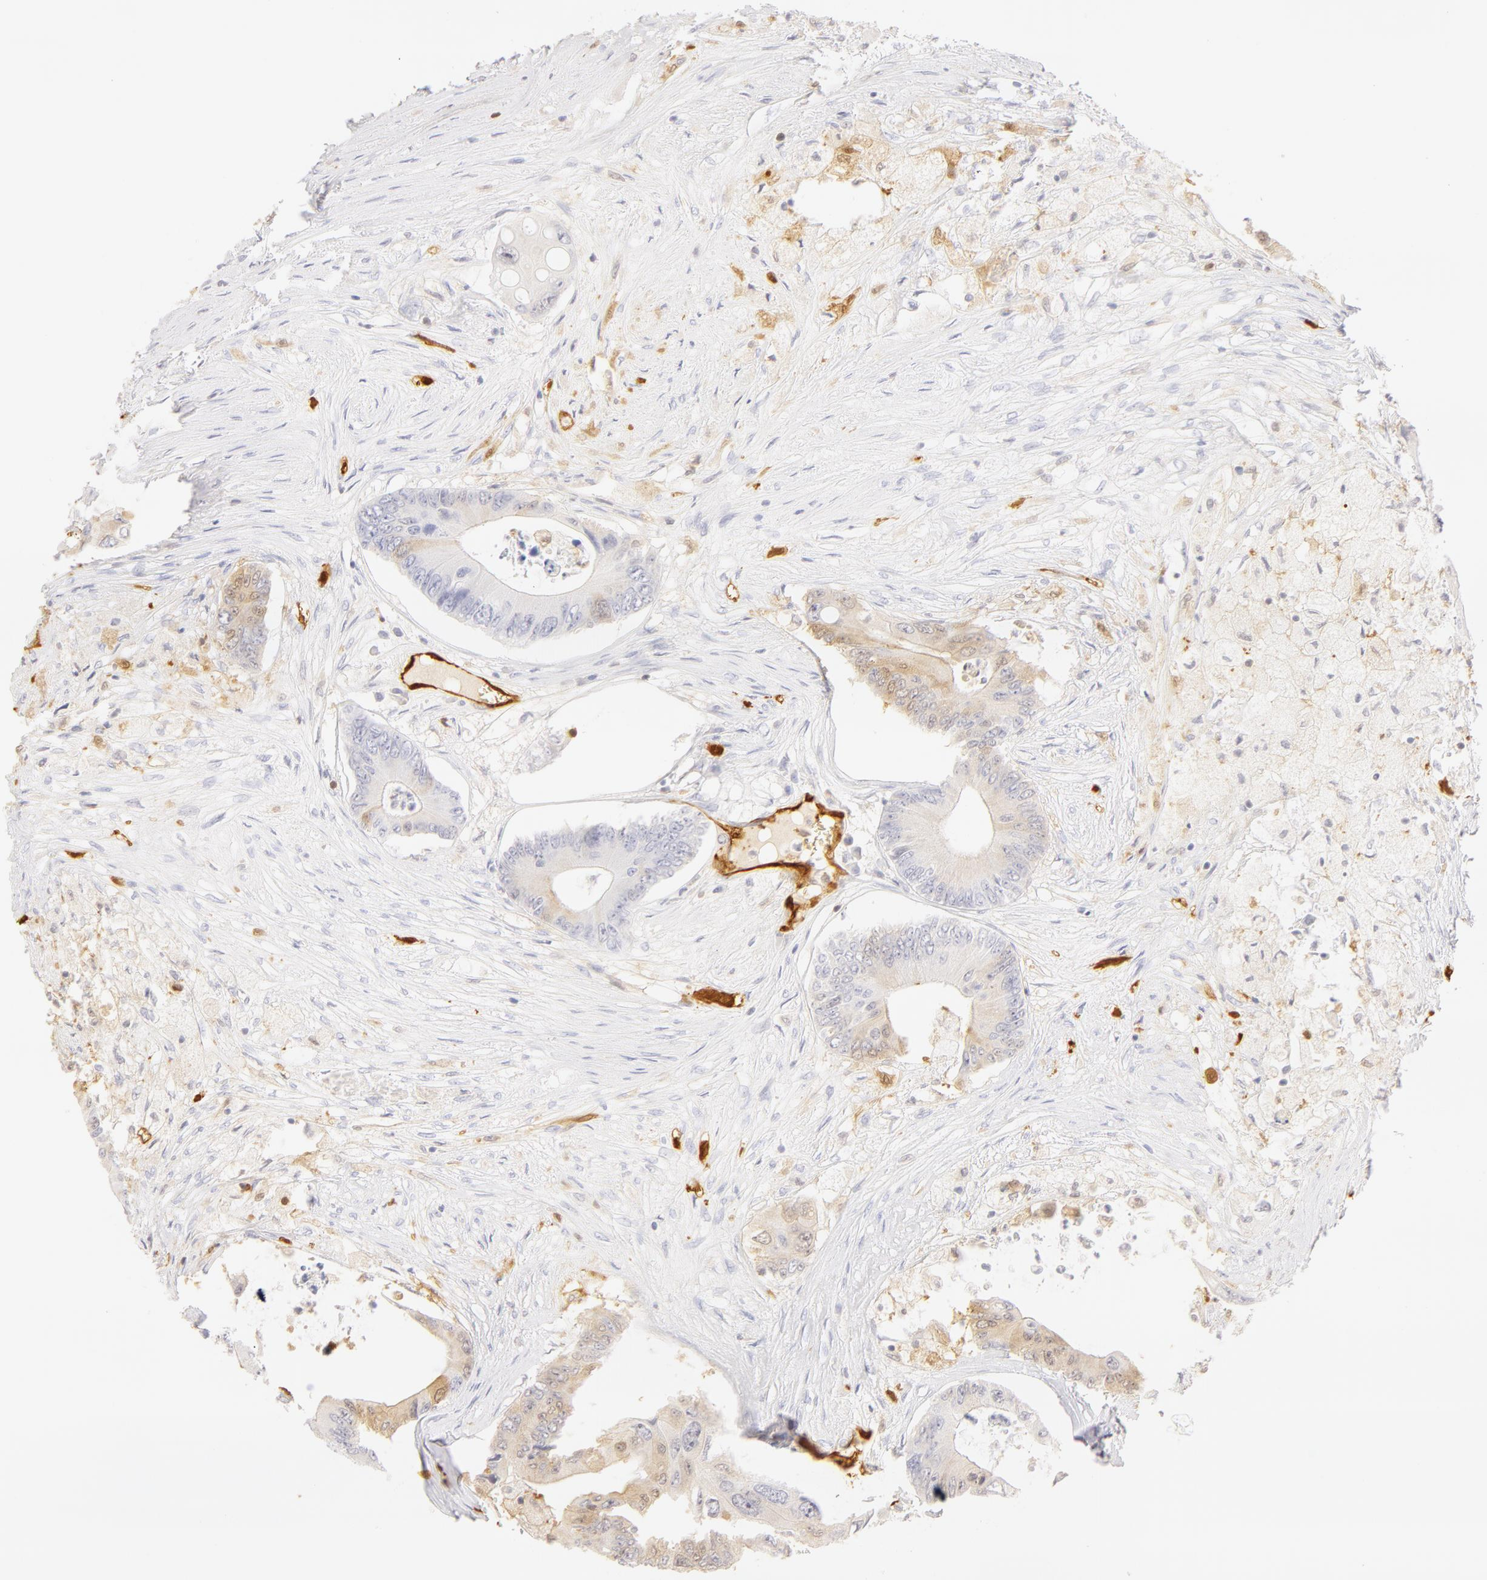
{"staining": {"intensity": "negative", "quantity": "none", "location": "none"}, "tissue": "colorectal cancer", "cell_type": "Tumor cells", "image_type": "cancer", "snomed": [{"axis": "morphology", "description": "Adenocarcinoma, NOS"}, {"axis": "topography", "description": "Colon"}], "caption": "Immunohistochemical staining of adenocarcinoma (colorectal) reveals no significant expression in tumor cells. (DAB (3,3'-diaminobenzidine) IHC, high magnification).", "gene": "CA2", "patient": {"sex": "male", "age": 65}}